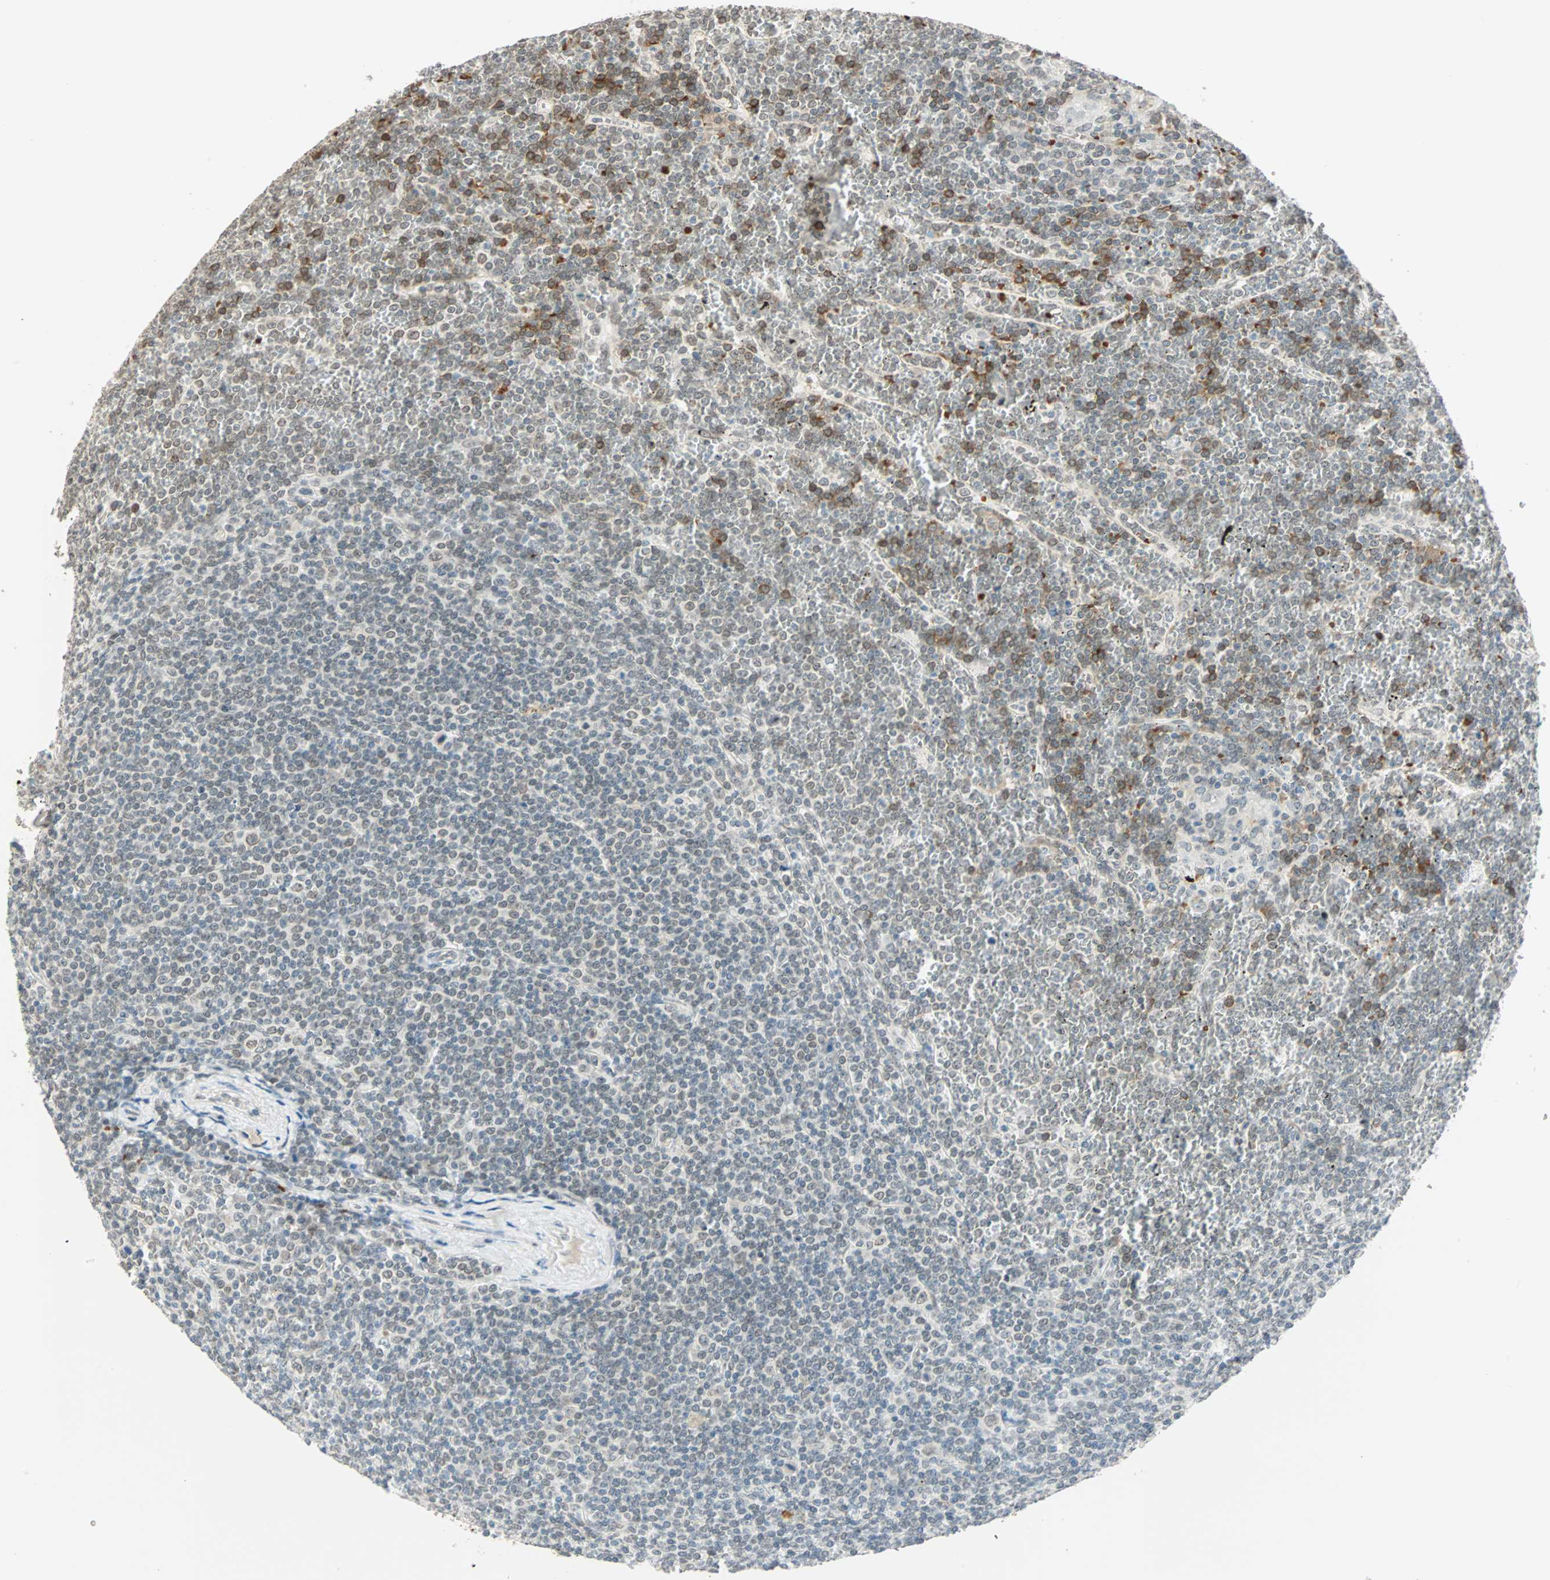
{"staining": {"intensity": "moderate", "quantity": "<25%", "location": "cytoplasmic/membranous,nuclear"}, "tissue": "lymphoma", "cell_type": "Tumor cells", "image_type": "cancer", "snomed": [{"axis": "morphology", "description": "Malignant lymphoma, non-Hodgkin's type, Low grade"}, {"axis": "topography", "description": "Spleen"}], "caption": "Malignant lymphoma, non-Hodgkin's type (low-grade) stained for a protein (brown) demonstrates moderate cytoplasmic/membranous and nuclear positive expression in about <25% of tumor cells.", "gene": "BCAN", "patient": {"sex": "female", "age": 19}}